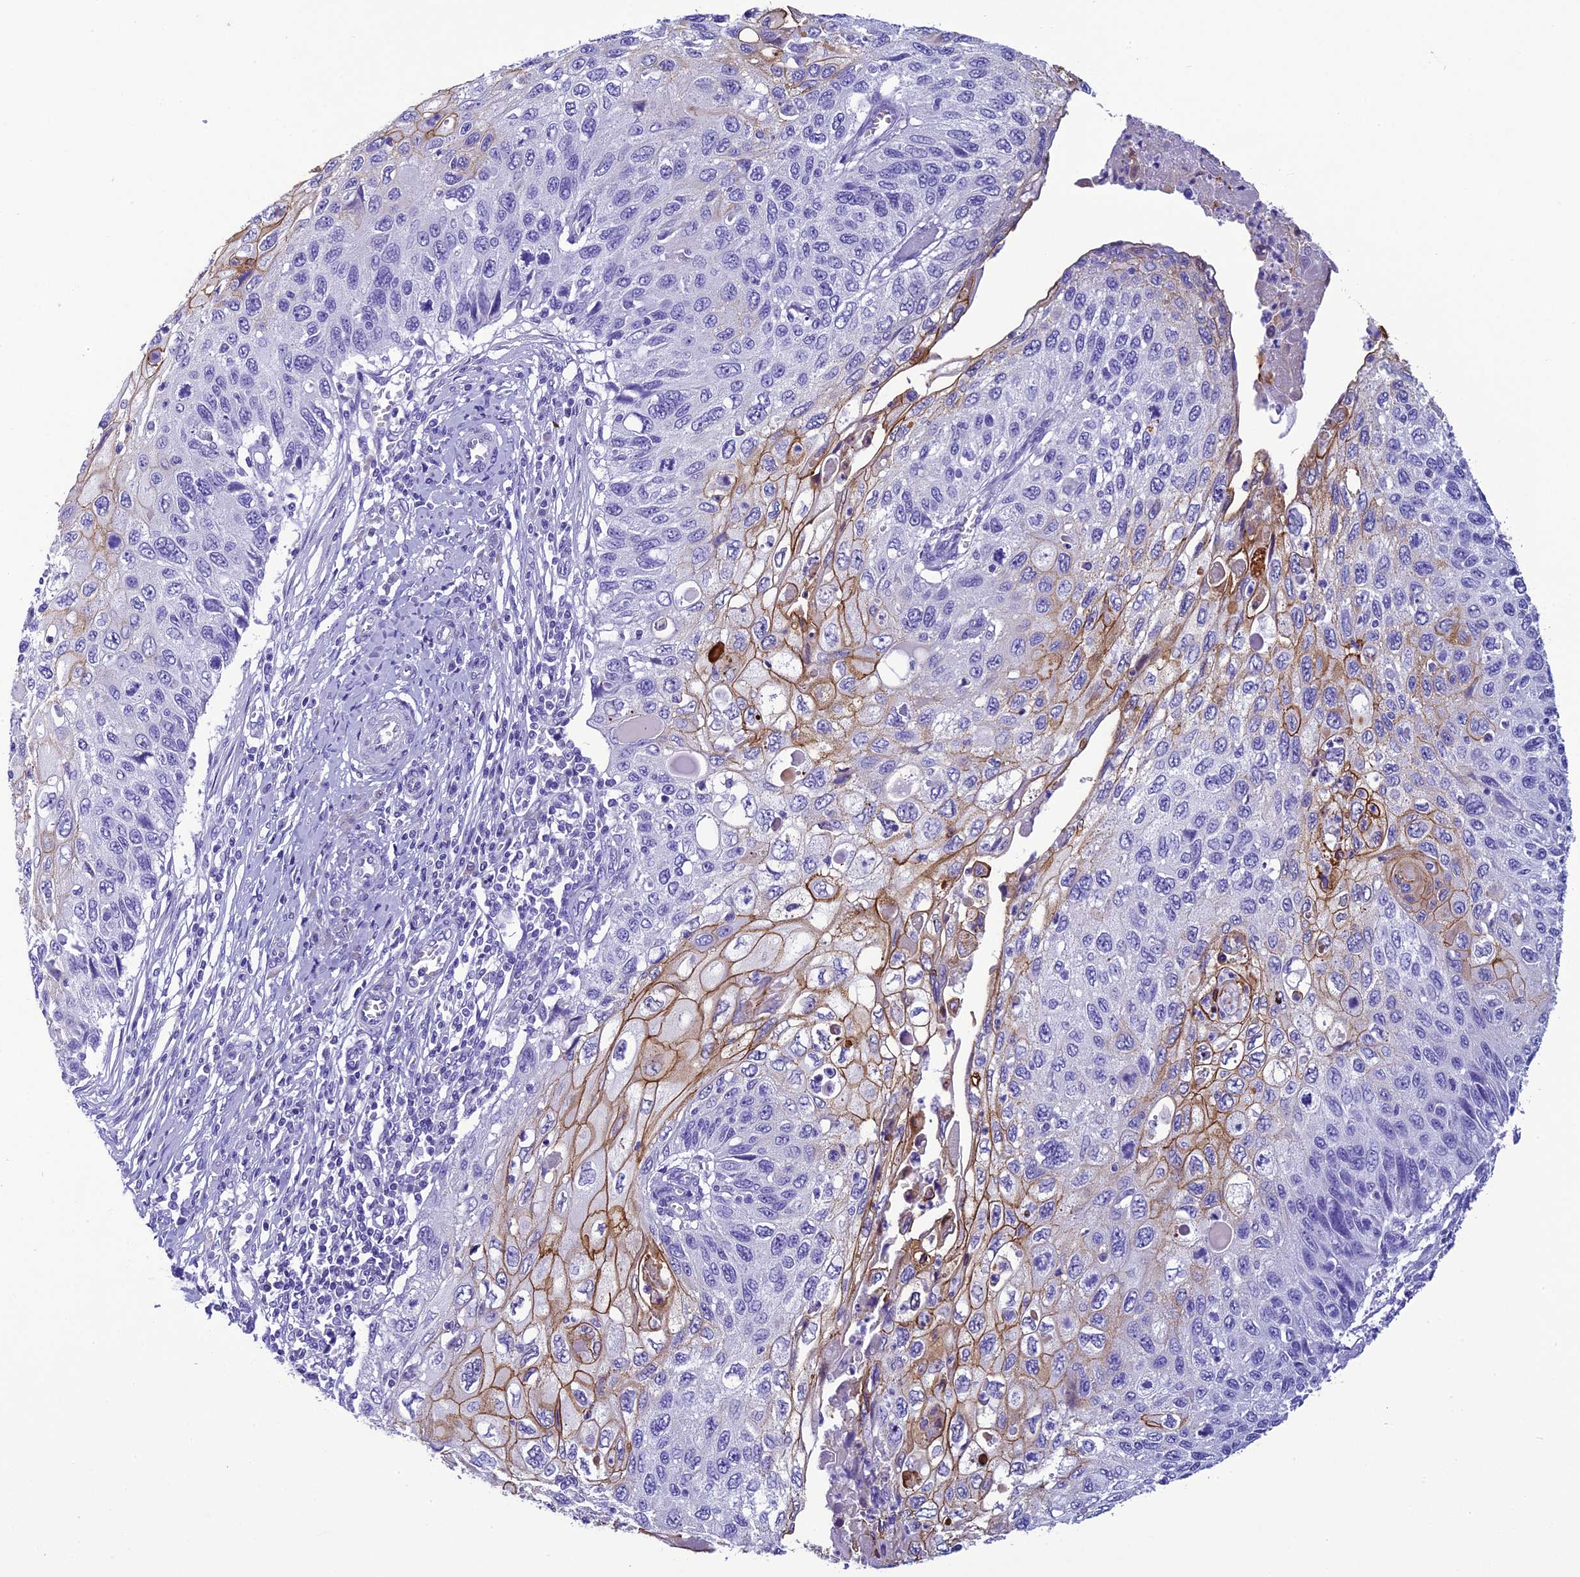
{"staining": {"intensity": "moderate", "quantity": "<25%", "location": "cytoplasmic/membranous"}, "tissue": "cervical cancer", "cell_type": "Tumor cells", "image_type": "cancer", "snomed": [{"axis": "morphology", "description": "Squamous cell carcinoma, NOS"}, {"axis": "topography", "description": "Cervix"}], "caption": "The immunohistochemical stain shows moderate cytoplasmic/membranous expression in tumor cells of cervical cancer (squamous cell carcinoma) tissue.", "gene": "SCEL", "patient": {"sex": "female", "age": 70}}